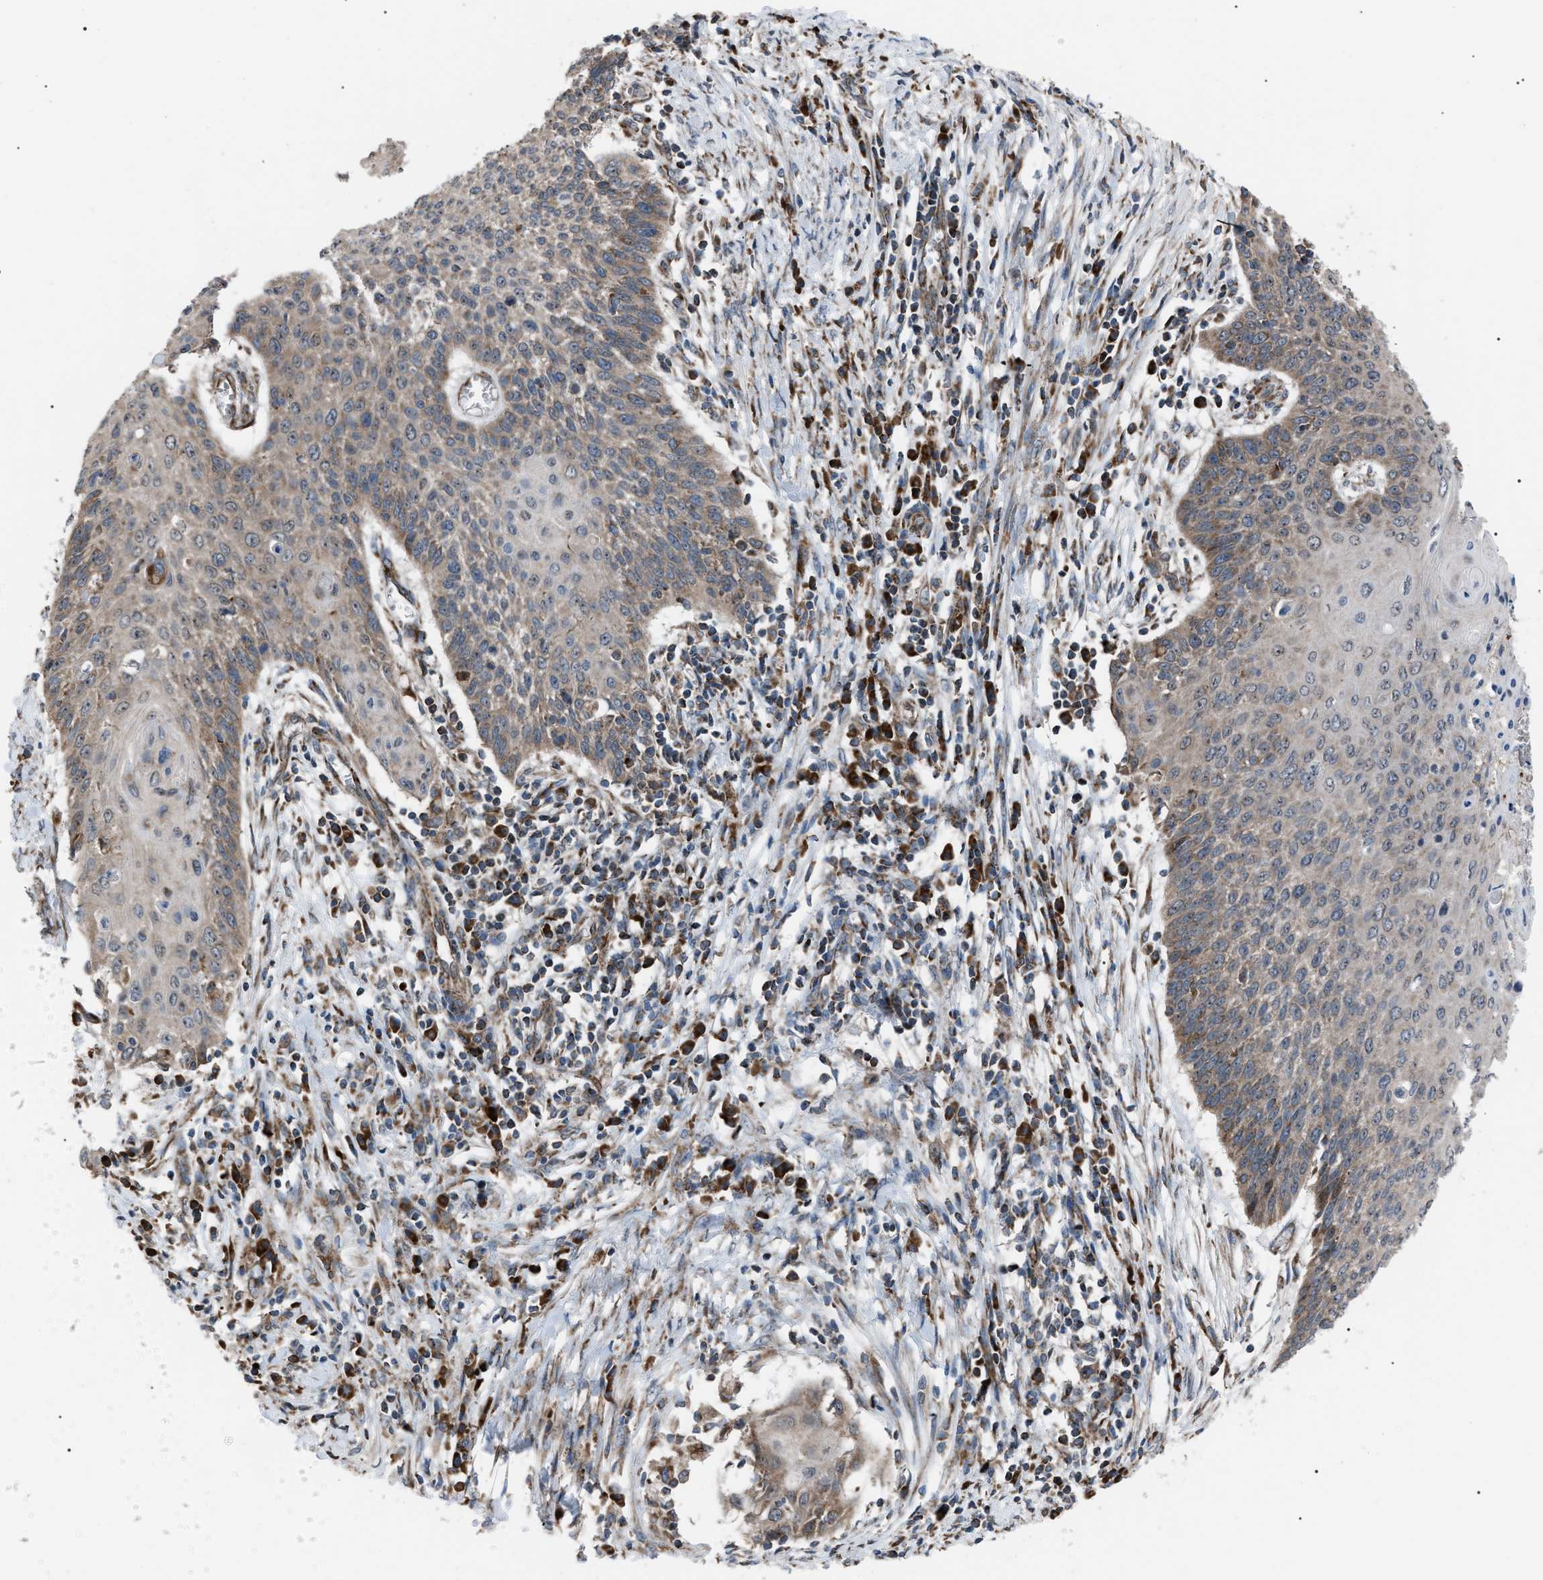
{"staining": {"intensity": "moderate", "quantity": ">75%", "location": "cytoplasmic/membranous"}, "tissue": "cervical cancer", "cell_type": "Tumor cells", "image_type": "cancer", "snomed": [{"axis": "morphology", "description": "Squamous cell carcinoma, NOS"}, {"axis": "topography", "description": "Cervix"}], "caption": "Immunohistochemistry image of cervical squamous cell carcinoma stained for a protein (brown), which displays medium levels of moderate cytoplasmic/membranous expression in about >75% of tumor cells.", "gene": "AGO2", "patient": {"sex": "female", "age": 39}}